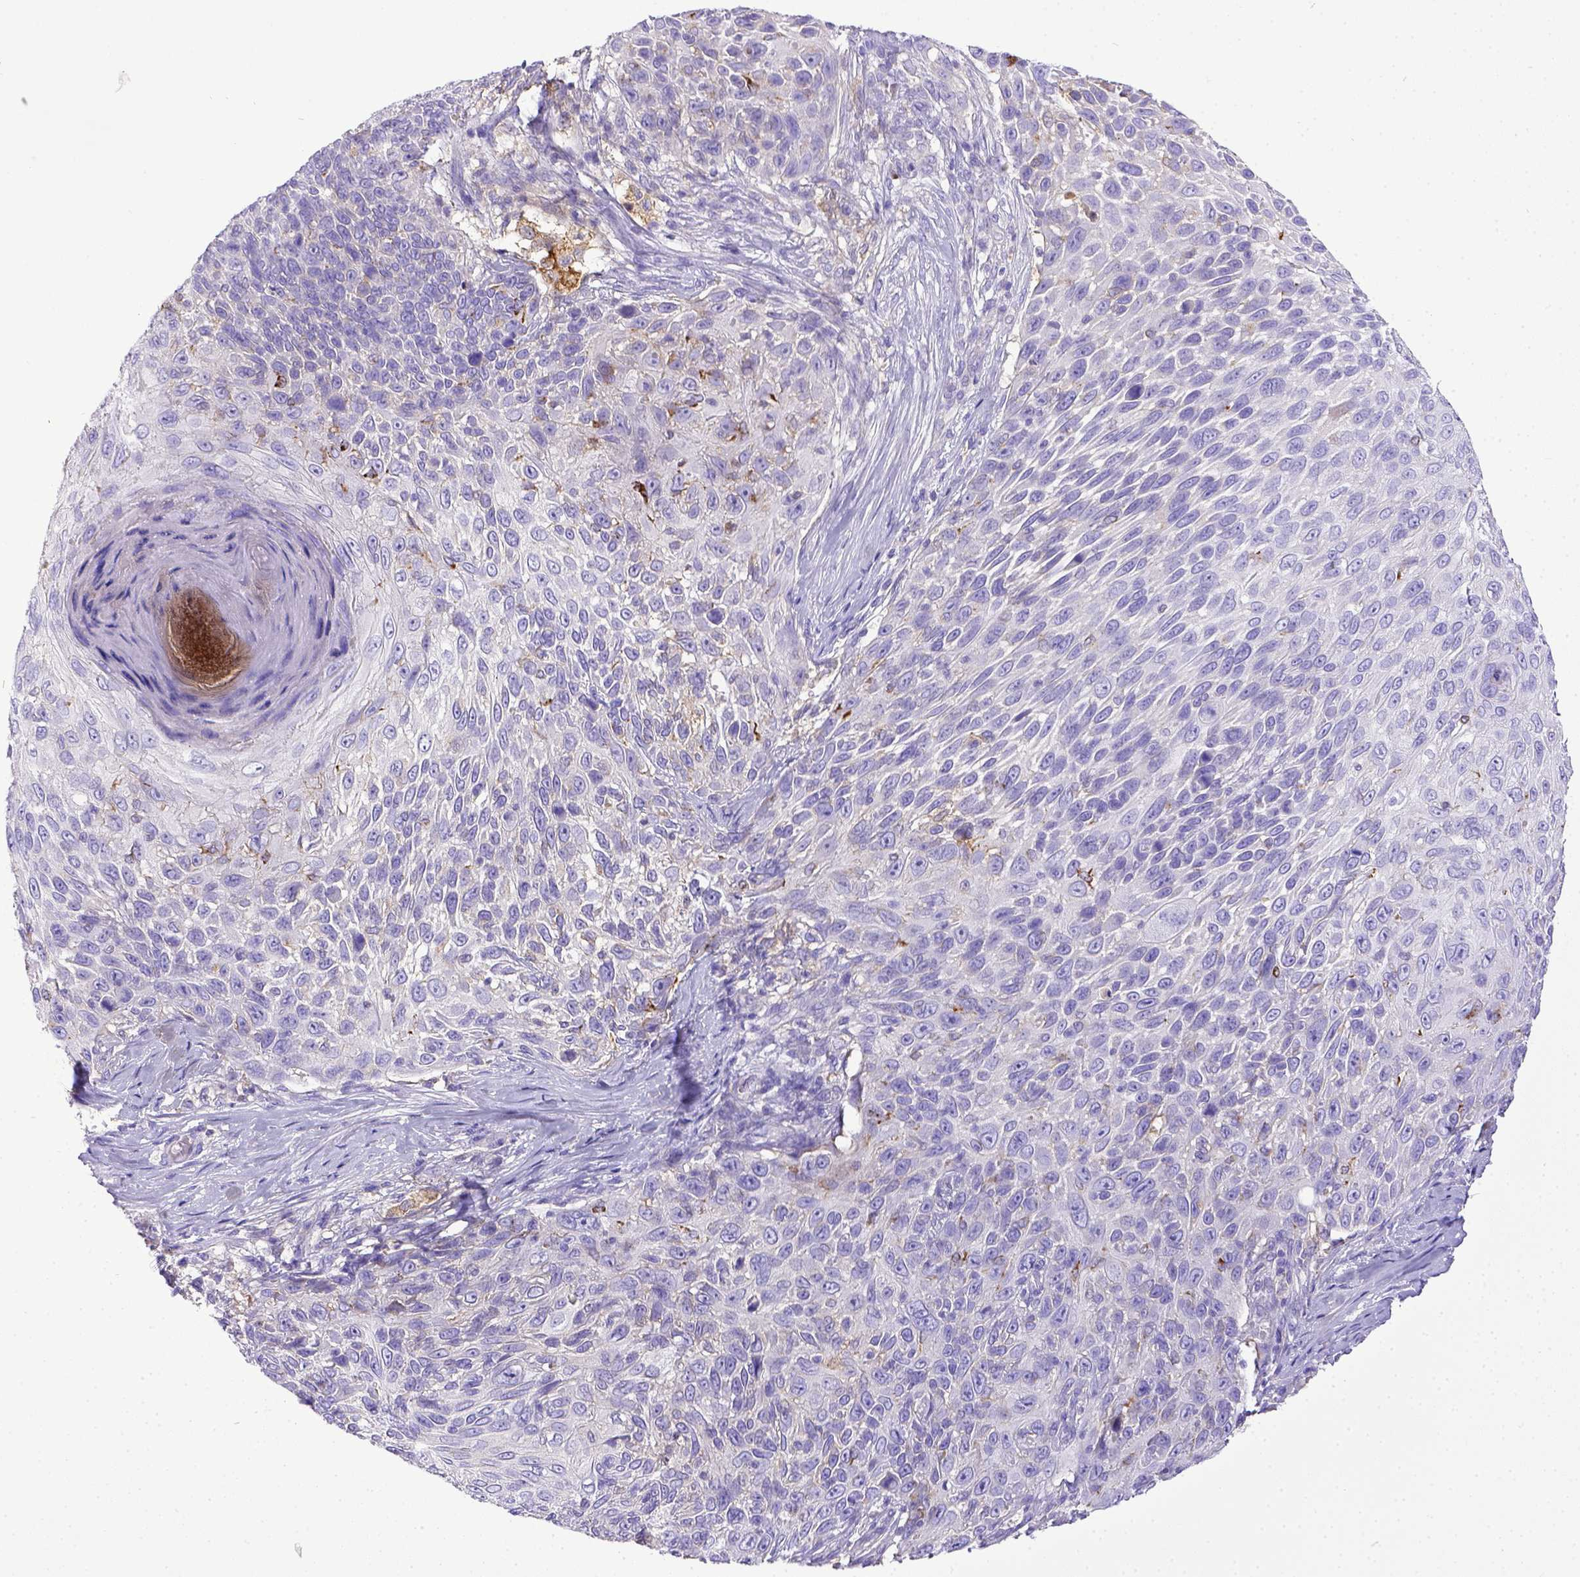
{"staining": {"intensity": "negative", "quantity": "none", "location": "none"}, "tissue": "skin cancer", "cell_type": "Tumor cells", "image_type": "cancer", "snomed": [{"axis": "morphology", "description": "Squamous cell carcinoma, NOS"}, {"axis": "topography", "description": "Skin"}], "caption": "Tumor cells are negative for protein expression in human squamous cell carcinoma (skin).", "gene": "CD40", "patient": {"sex": "male", "age": 92}}